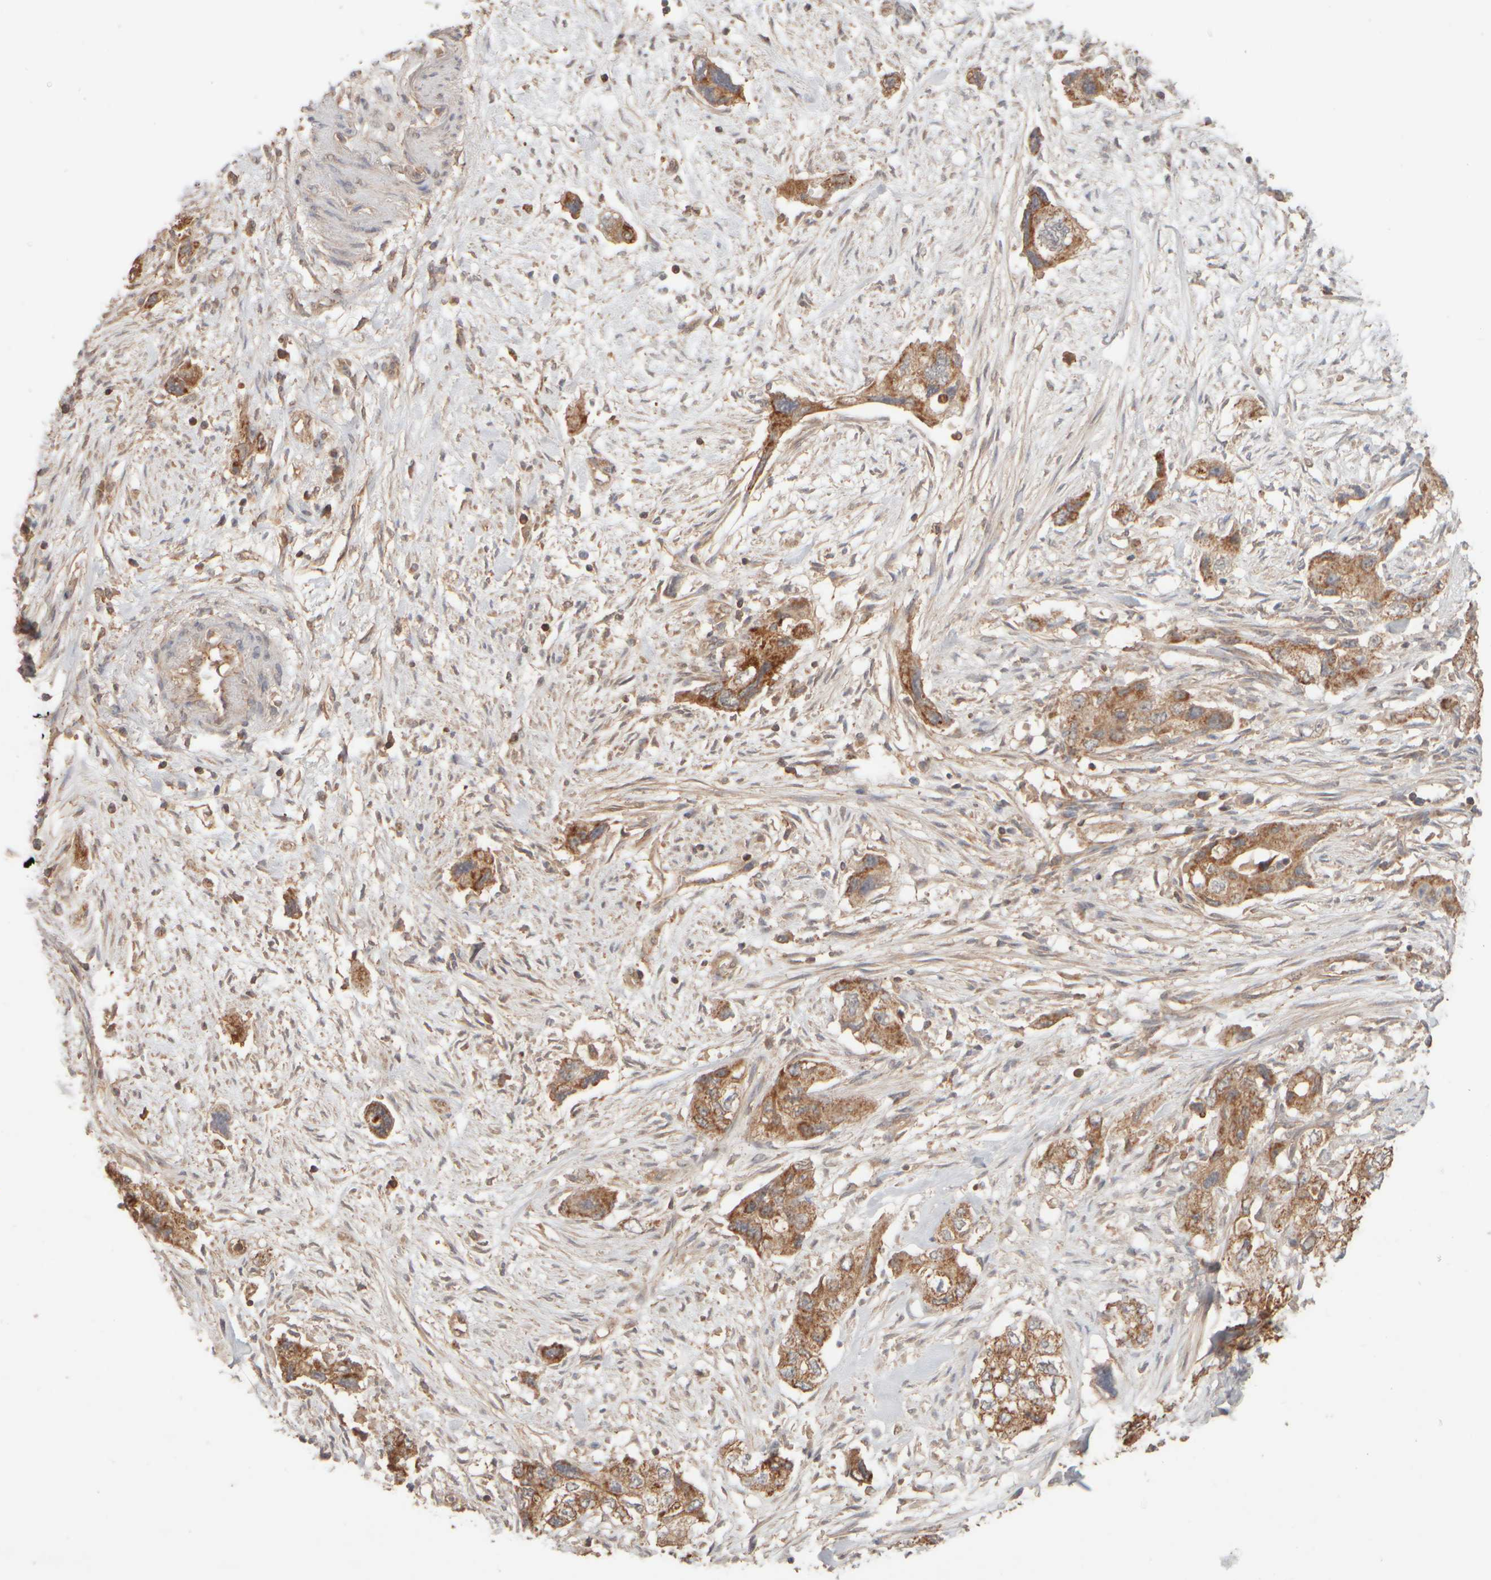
{"staining": {"intensity": "strong", "quantity": ">75%", "location": "cytoplasmic/membranous"}, "tissue": "pancreatic cancer", "cell_type": "Tumor cells", "image_type": "cancer", "snomed": [{"axis": "morphology", "description": "Adenocarcinoma, NOS"}, {"axis": "topography", "description": "Pancreas"}], "caption": "Adenocarcinoma (pancreatic) stained for a protein demonstrates strong cytoplasmic/membranous positivity in tumor cells.", "gene": "EIF2B3", "patient": {"sex": "female", "age": 73}}